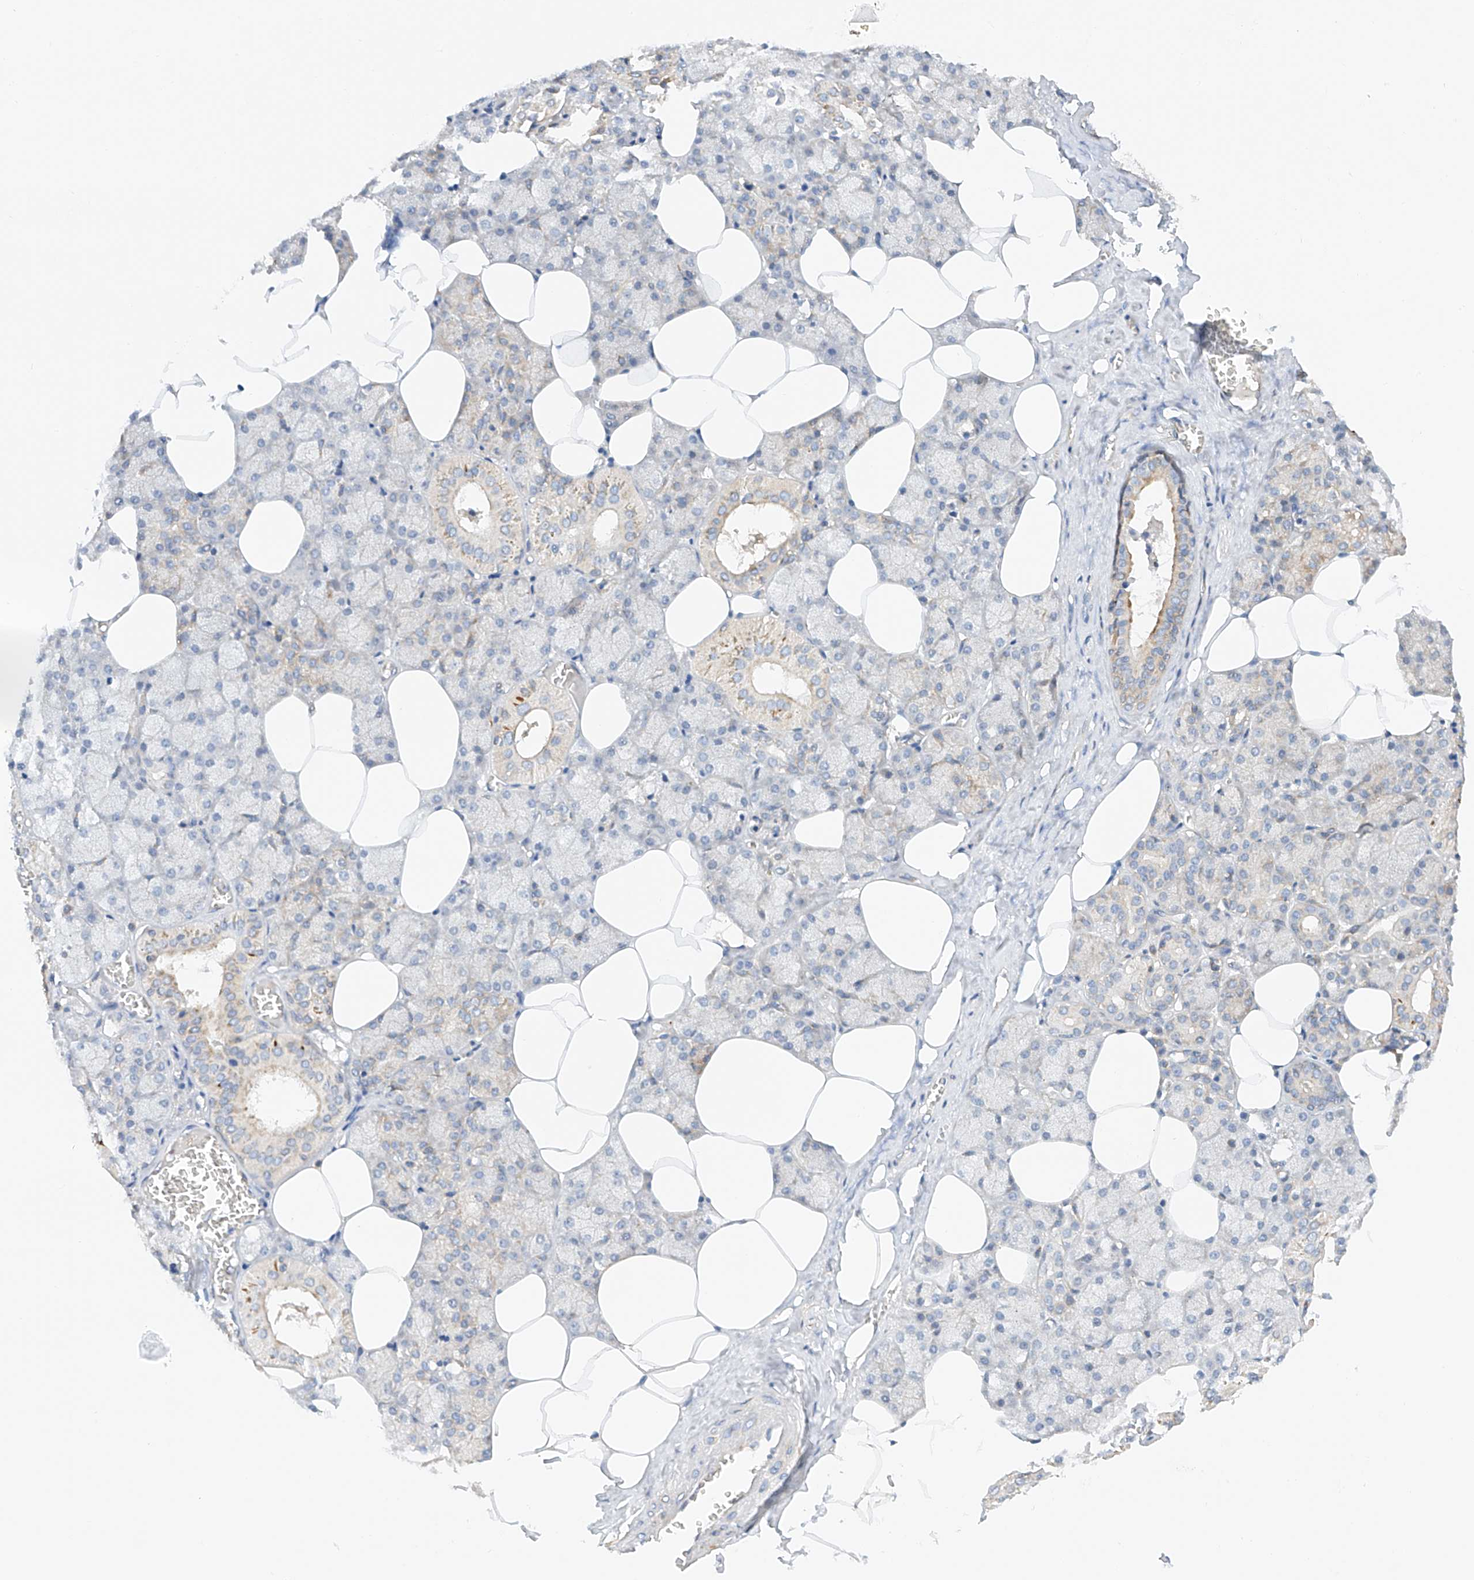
{"staining": {"intensity": "weak", "quantity": "25%-75%", "location": "cytoplasmic/membranous"}, "tissue": "salivary gland", "cell_type": "Glandular cells", "image_type": "normal", "snomed": [{"axis": "morphology", "description": "Normal tissue, NOS"}, {"axis": "topography", "description": "Salivary gland"}], "caption": "Immunohistochemical staining of normal salivary gland displays 25%-75% levels of weak cytoplasmic/membranous protein staining in about 25%-75% of glandular cells.", "gene": "MFN2", "patient": {"sex": "male", "age": 62}}